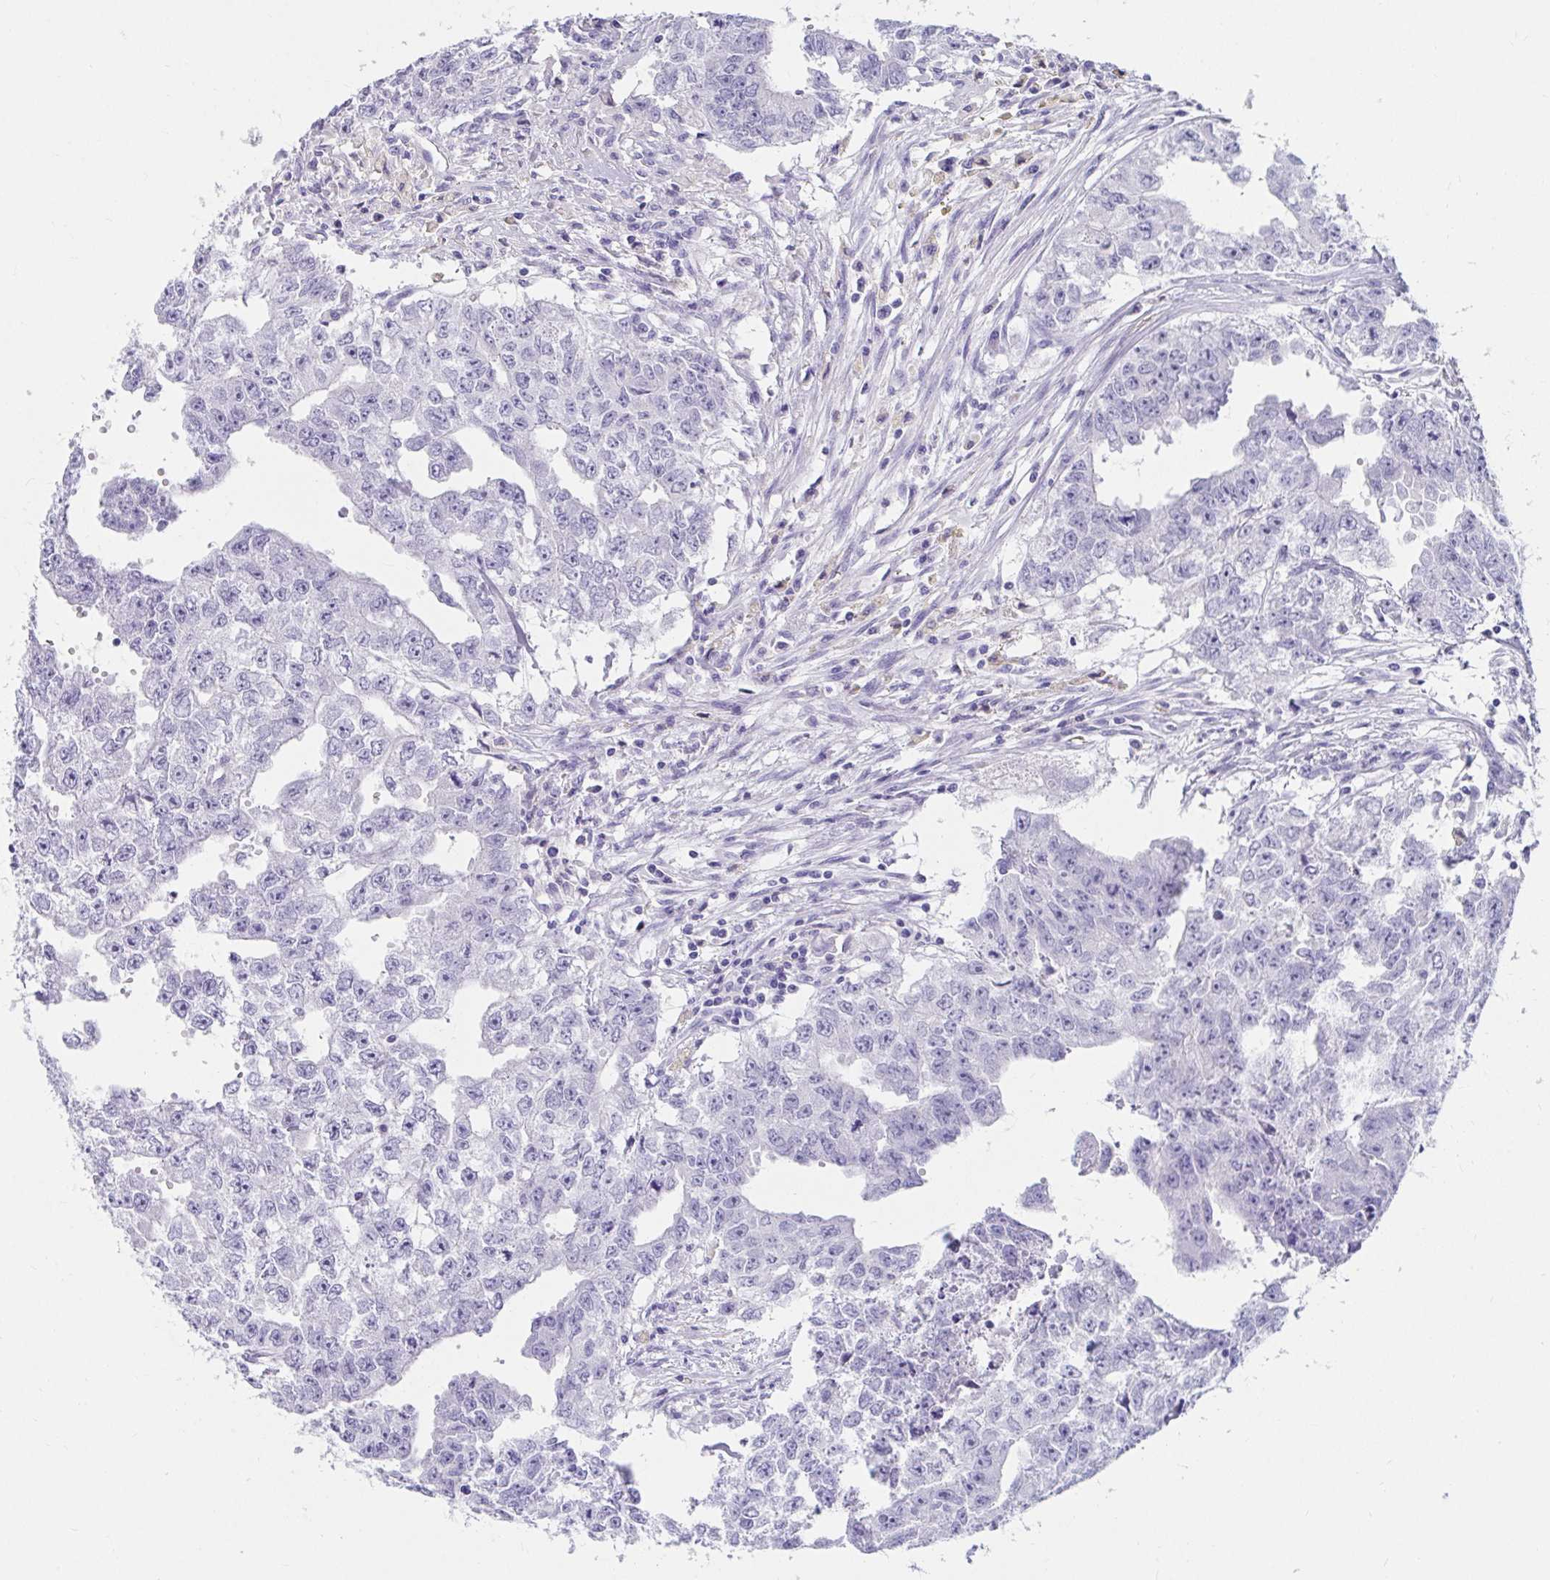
{"staining": {"intensity": "negative", "quantity": "none", "location": "none"}, "tissue": "testis cancer", "cell_type": "Tumor cells", "image_type": "cancer", "snomed": [{"axis": "morphology", "description": "Carcinoma, Embryonal, NOS"}, {"axis": "morphology", "description": "Teratoma, malignant, NOS"}, {"axis": "topography", "description": "Testis"}], "caption": "The photomicrograph reveals no significant expression in tumor cells of testis cancer.", "gene": "DPEP3", "patient": {"sex": "male", "age": 24}}